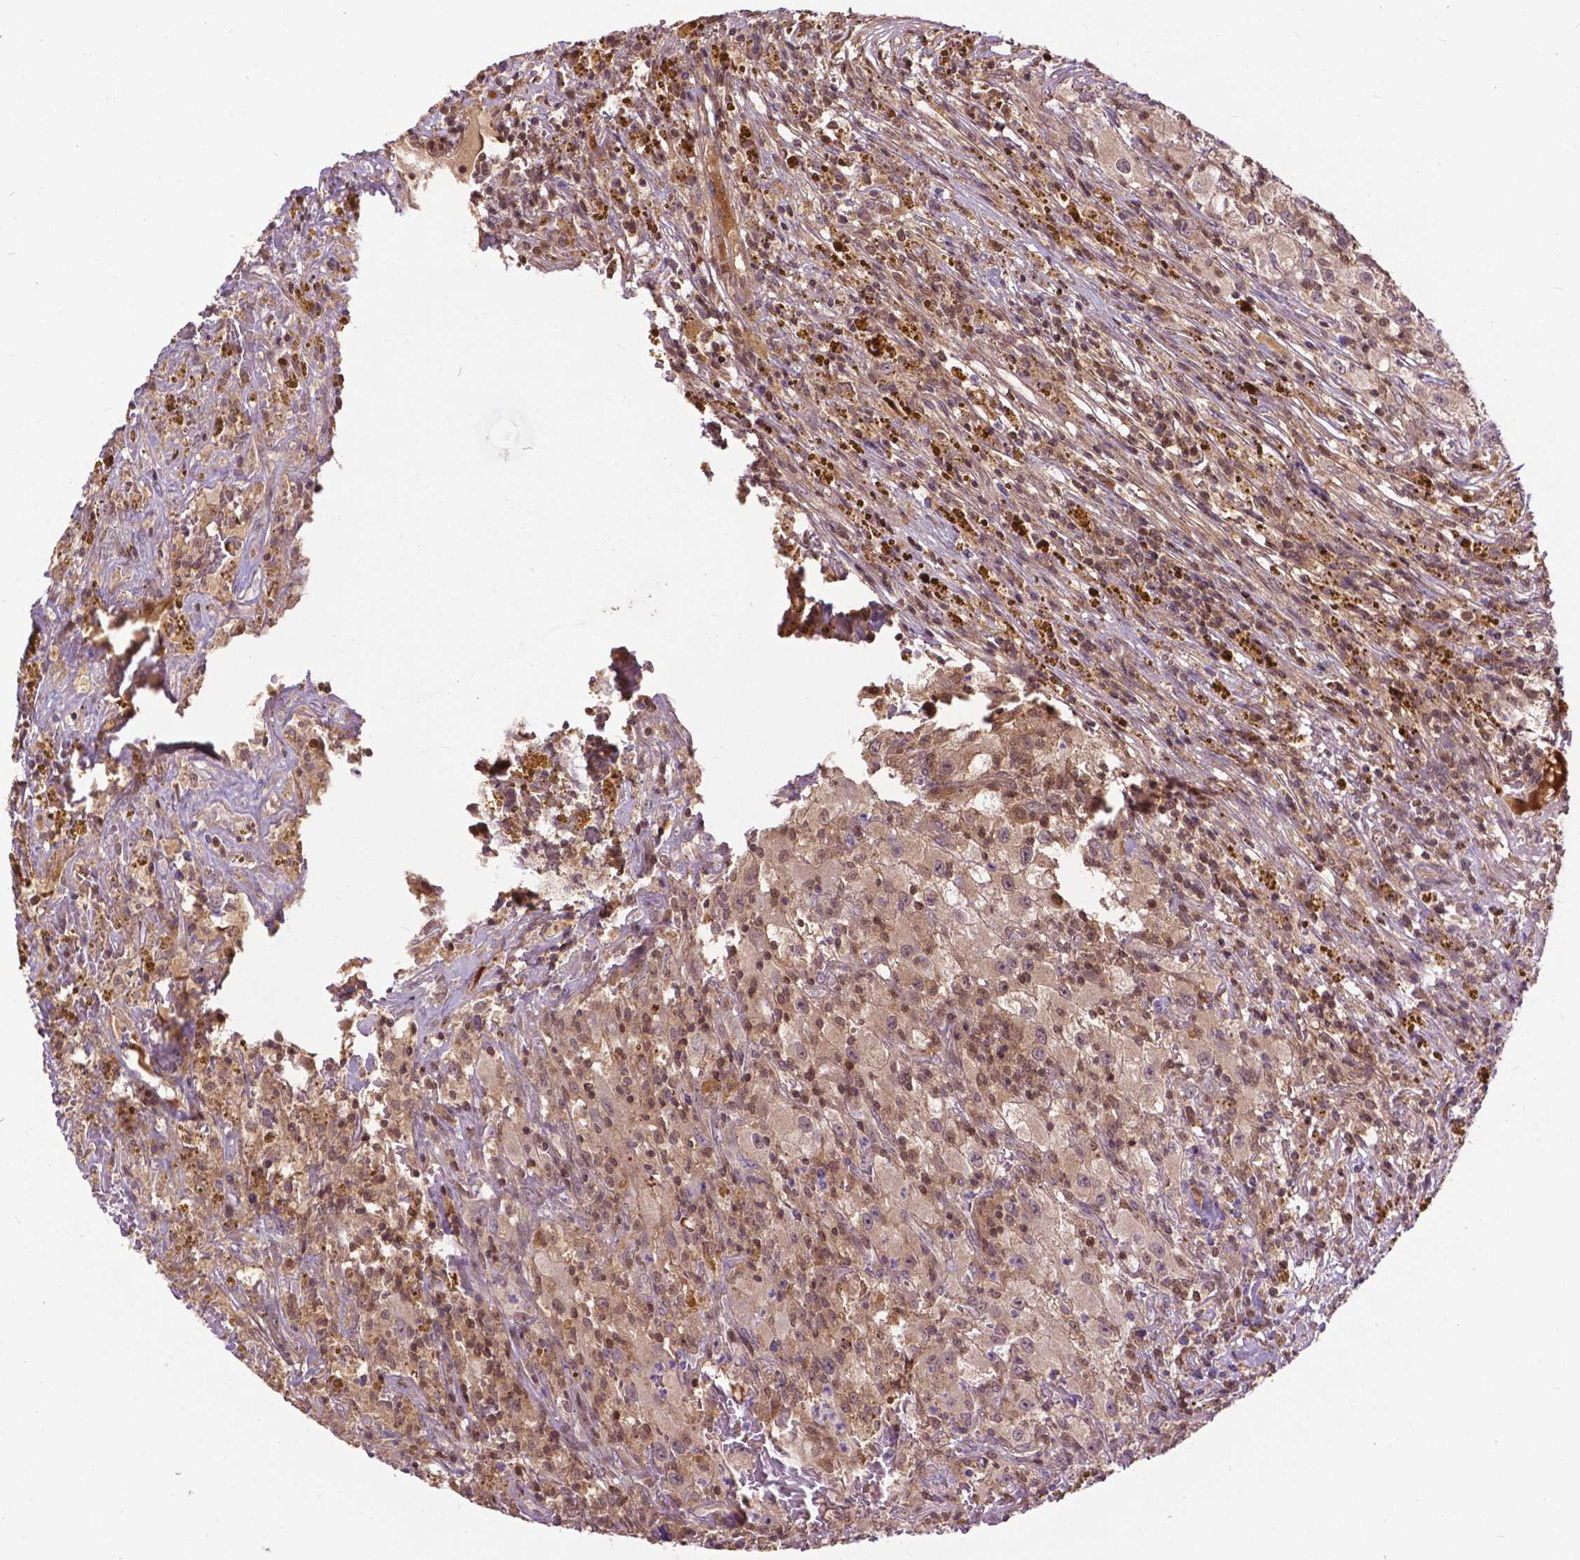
{"staining": {"intensity": "moderate", "quantity": ">75%", "location": "cytoplasmic/membranous"}, "tissue": "renal cancer", "cell_type": "Tumor cells", "image_type": "cancer", "snomed": [{"axis": "morphology", "description": "Adenocarcinoma, NOS"}, {"axis": "topography", "description": "Kidney"}], "caption": "This image shows adenocarcinoma (renal) stained with IHC to label a protein in brown. The cytoplasmic/membranous of tumor cells show moderate positivity for the protein. Nuclei are counter-stained blue.", "gene": "CHMP4A", "patient": {"sex": "female", "age": 67}}